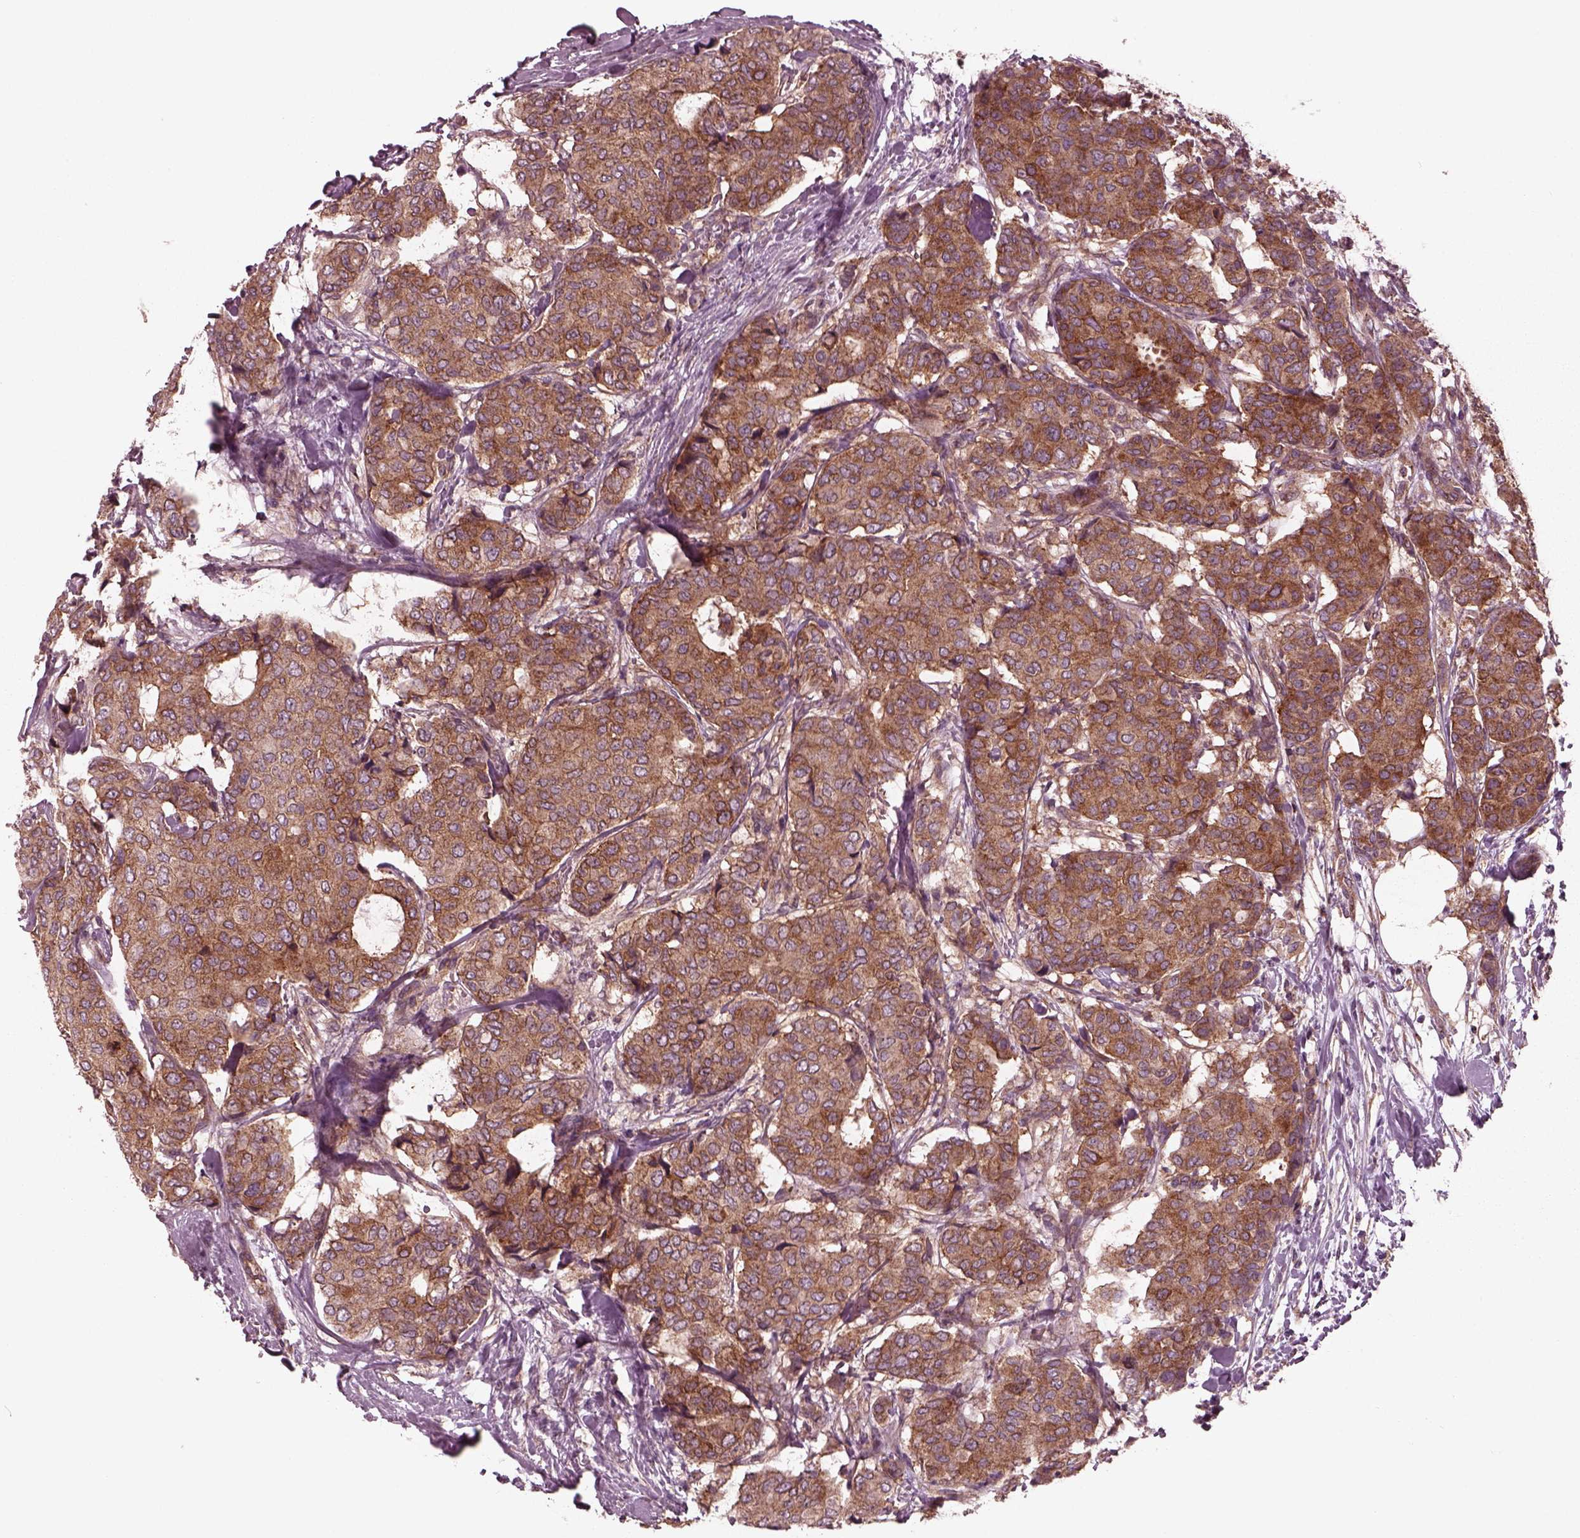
{"staining": {"intensity": "moderate", "quantity": ">75%", "location": "cytoplasmic/membranous"}, "tissue": "breast cancer", "cell_type": "Tumor cells", "image_type": "cancer", "snomed": [{"axis": "morphology", "description": "Duct carcinoma"}, {"axis": "topography", "description": "Breast"}], "caption": "Breast cancer (invasive ductal carcinoma) was stained to show a protein in brown. There is medium levels of moderate cytoplasmic/membranous staining in approximately >75% of tumor cells.", "gene": "TUBG1", "patient": {"sex": "female", "age": 75}}